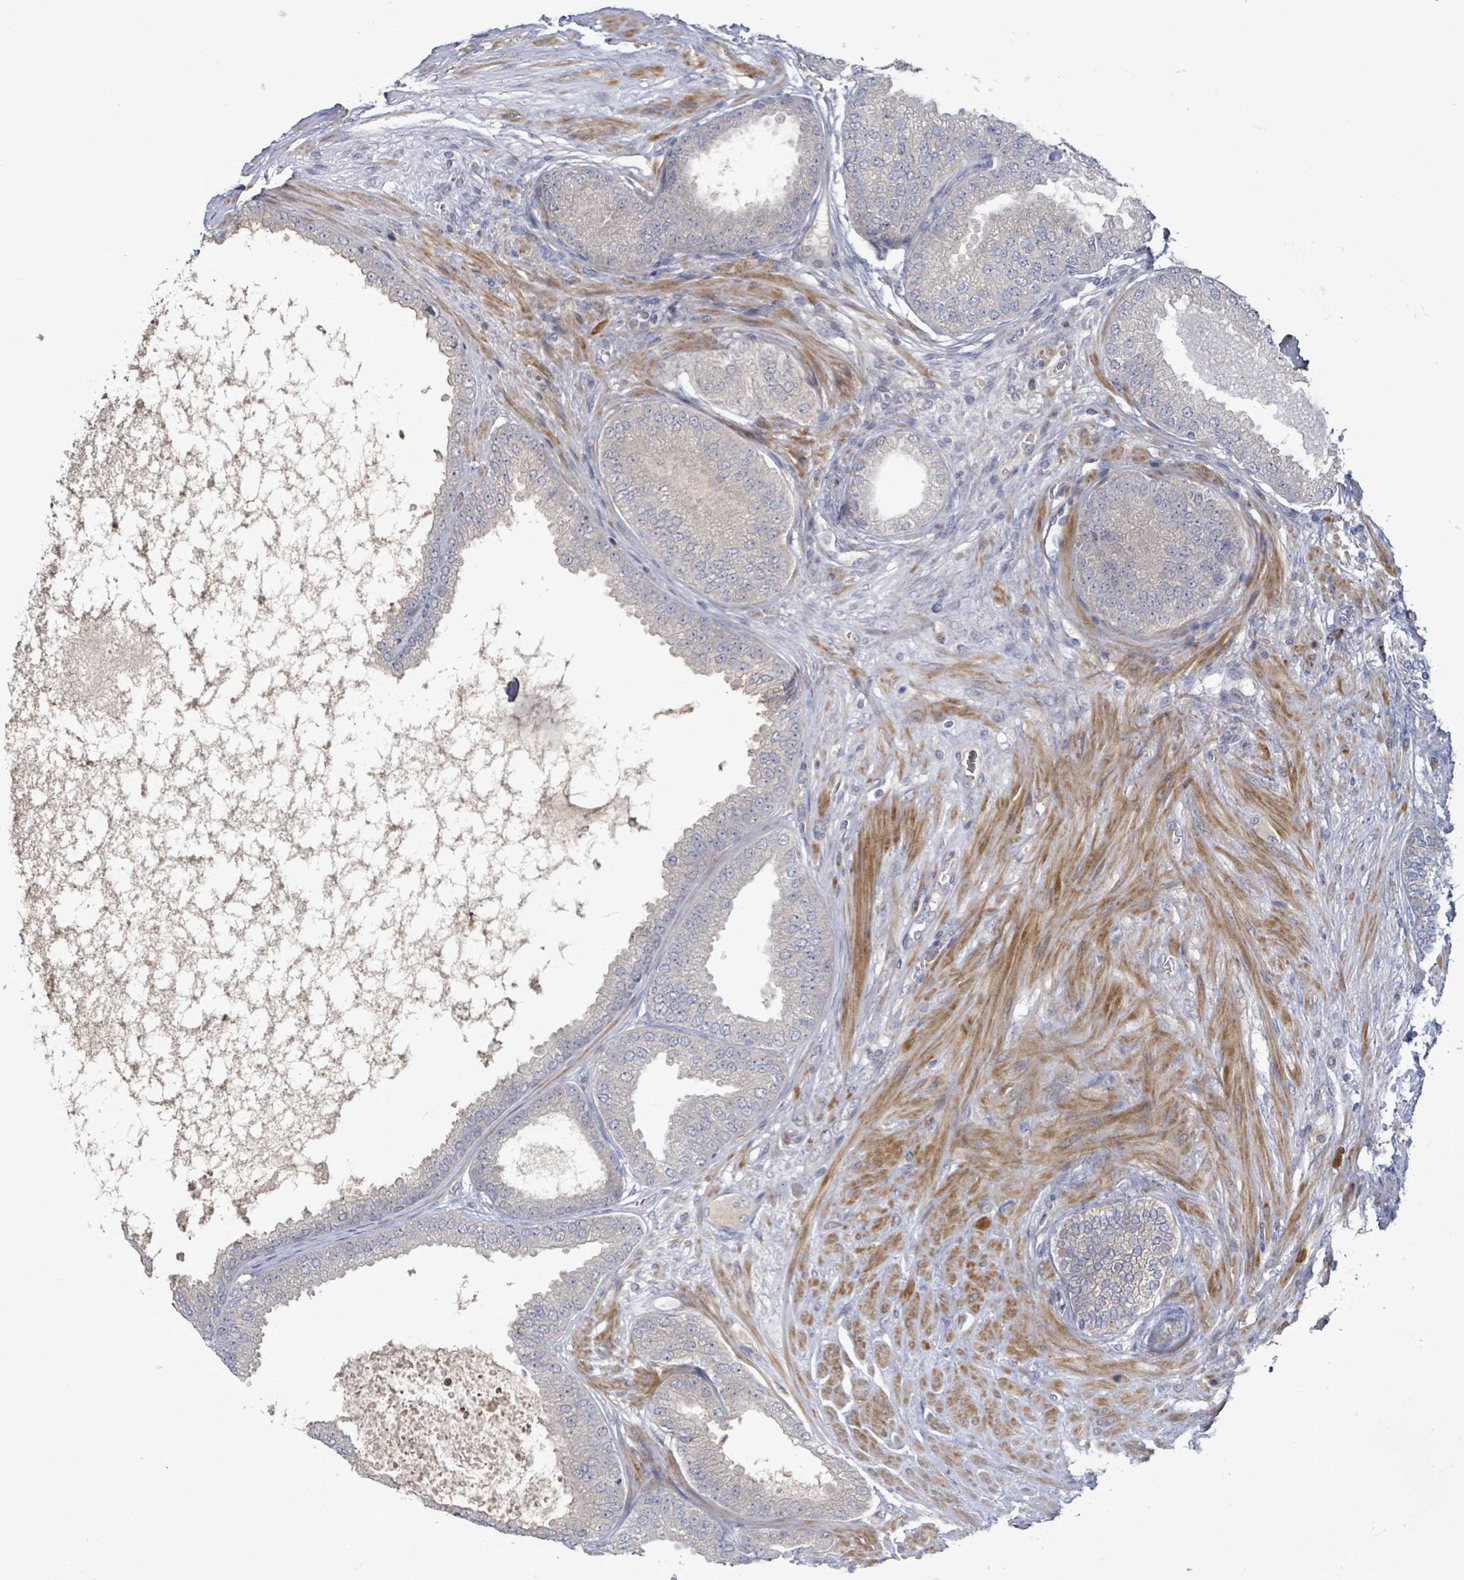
{"staining": {"intensity": "negative", "quantity": "none", "location": "none"}, "tissue": "prostate cancer", "cell_type": "Tumor cells", "image_type": "cancer", "snomed": [{"axis": "morphology", "description": "Adenocarcinoma, High grade"}, {"axis": "topography", "description": "Prostate"}], "caption": "IHC of prostate high-grade adenocarcinoma reveals no expression in tumor cells.", "gene": "SLIT3", "patient": {"sex": "male", "age": 71}}